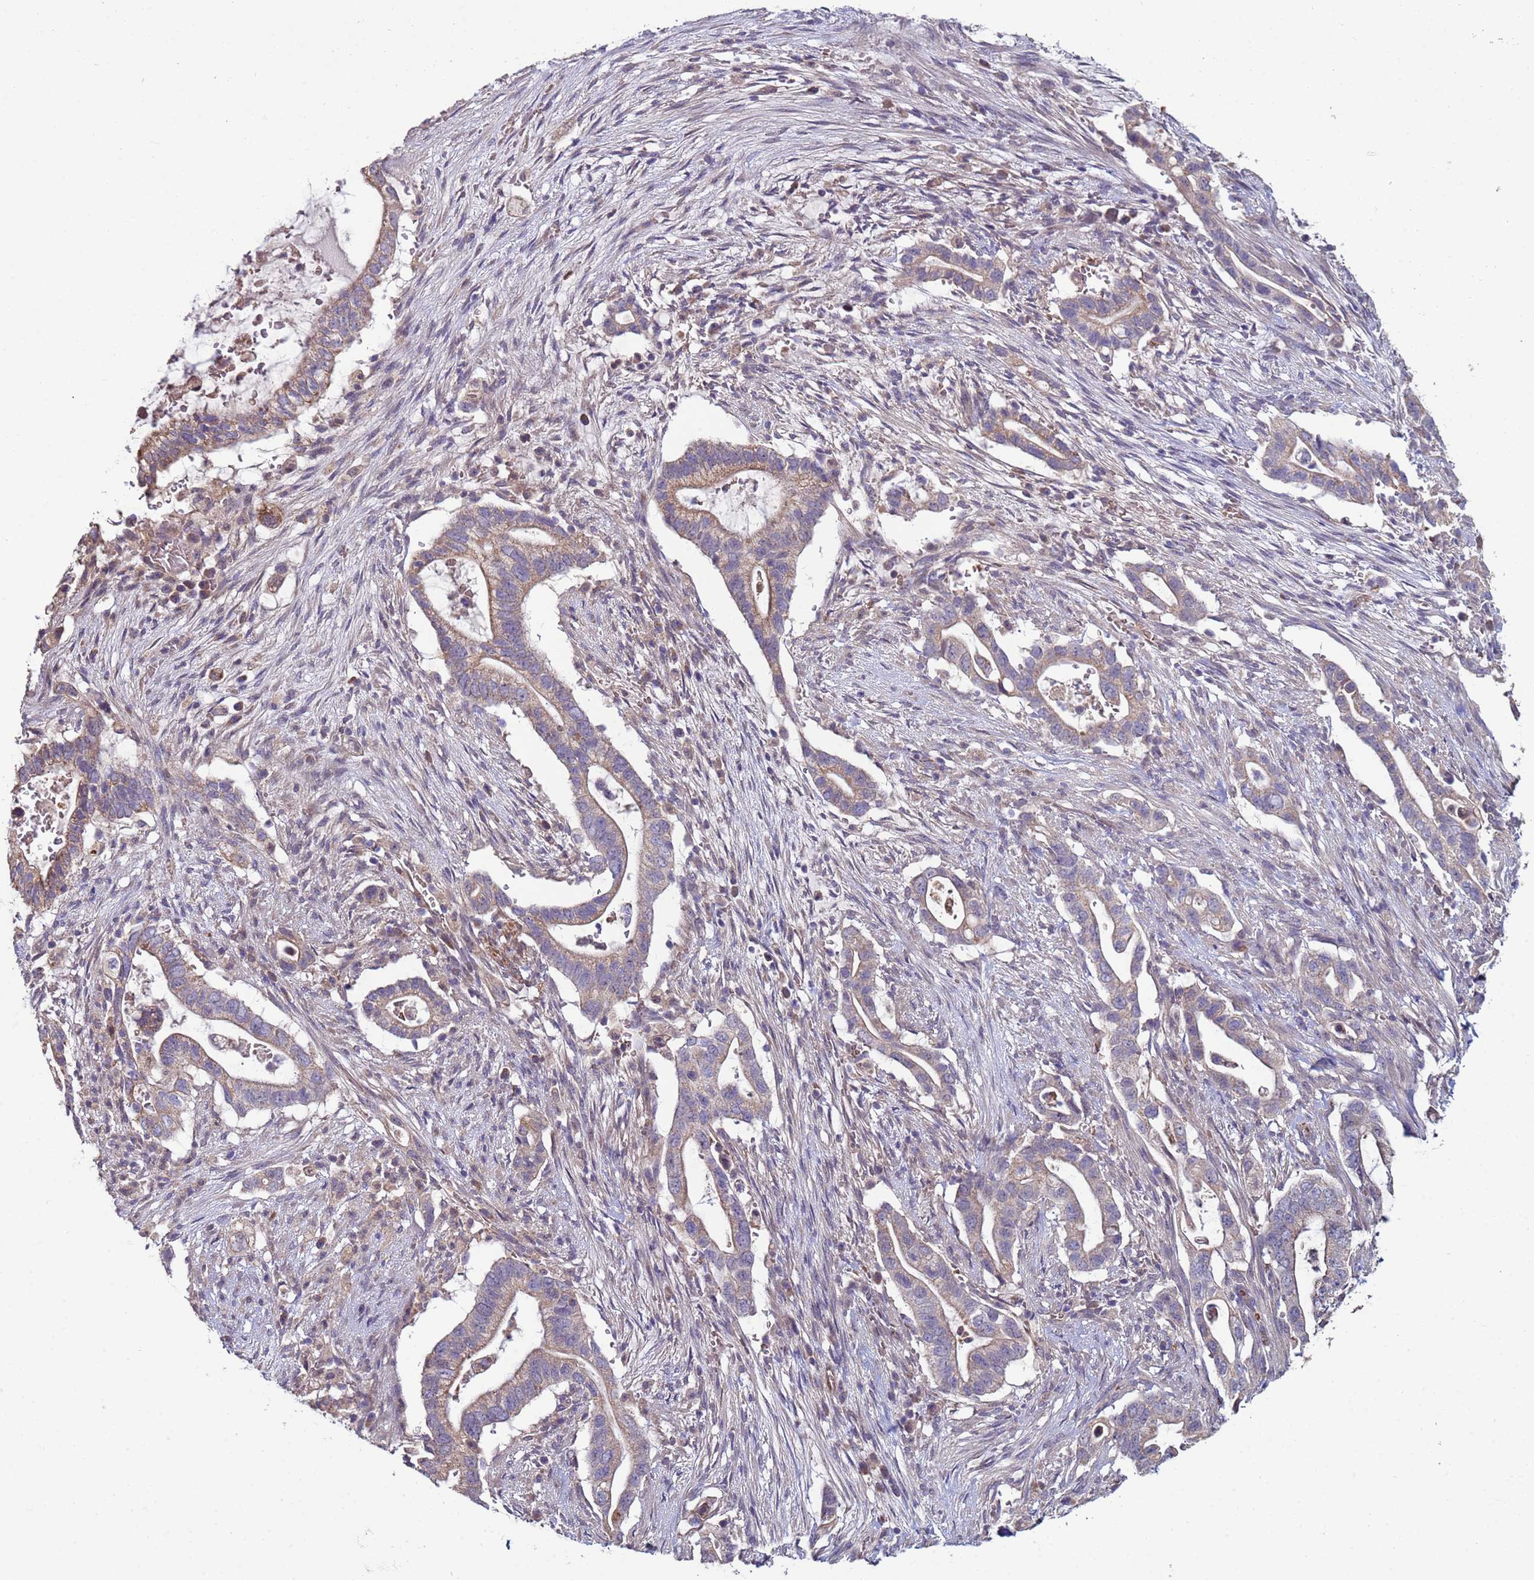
{"staining": {"intensity": "weak", "quantity": "25%-75%", "location": "cytoplasmic/membranous"}, "tissue": "pancreatic cancer", "cell_type": "Tumor cells", "image_type": "cancer", "snomed": [{"axis": "morphology", "description": "Adenocarcinoma, NOS"}, {"axis": "topography", "description": "Pancreas"}], "caption": "Human pancreatic adenocarcinoma stained with a brown dye shows weak cytoplasmic/membranous positive positivity in approximately 25%-75% of tumor cells.", "gene": "CLHC1", "patient": {"sex": "female", "age": 72}}